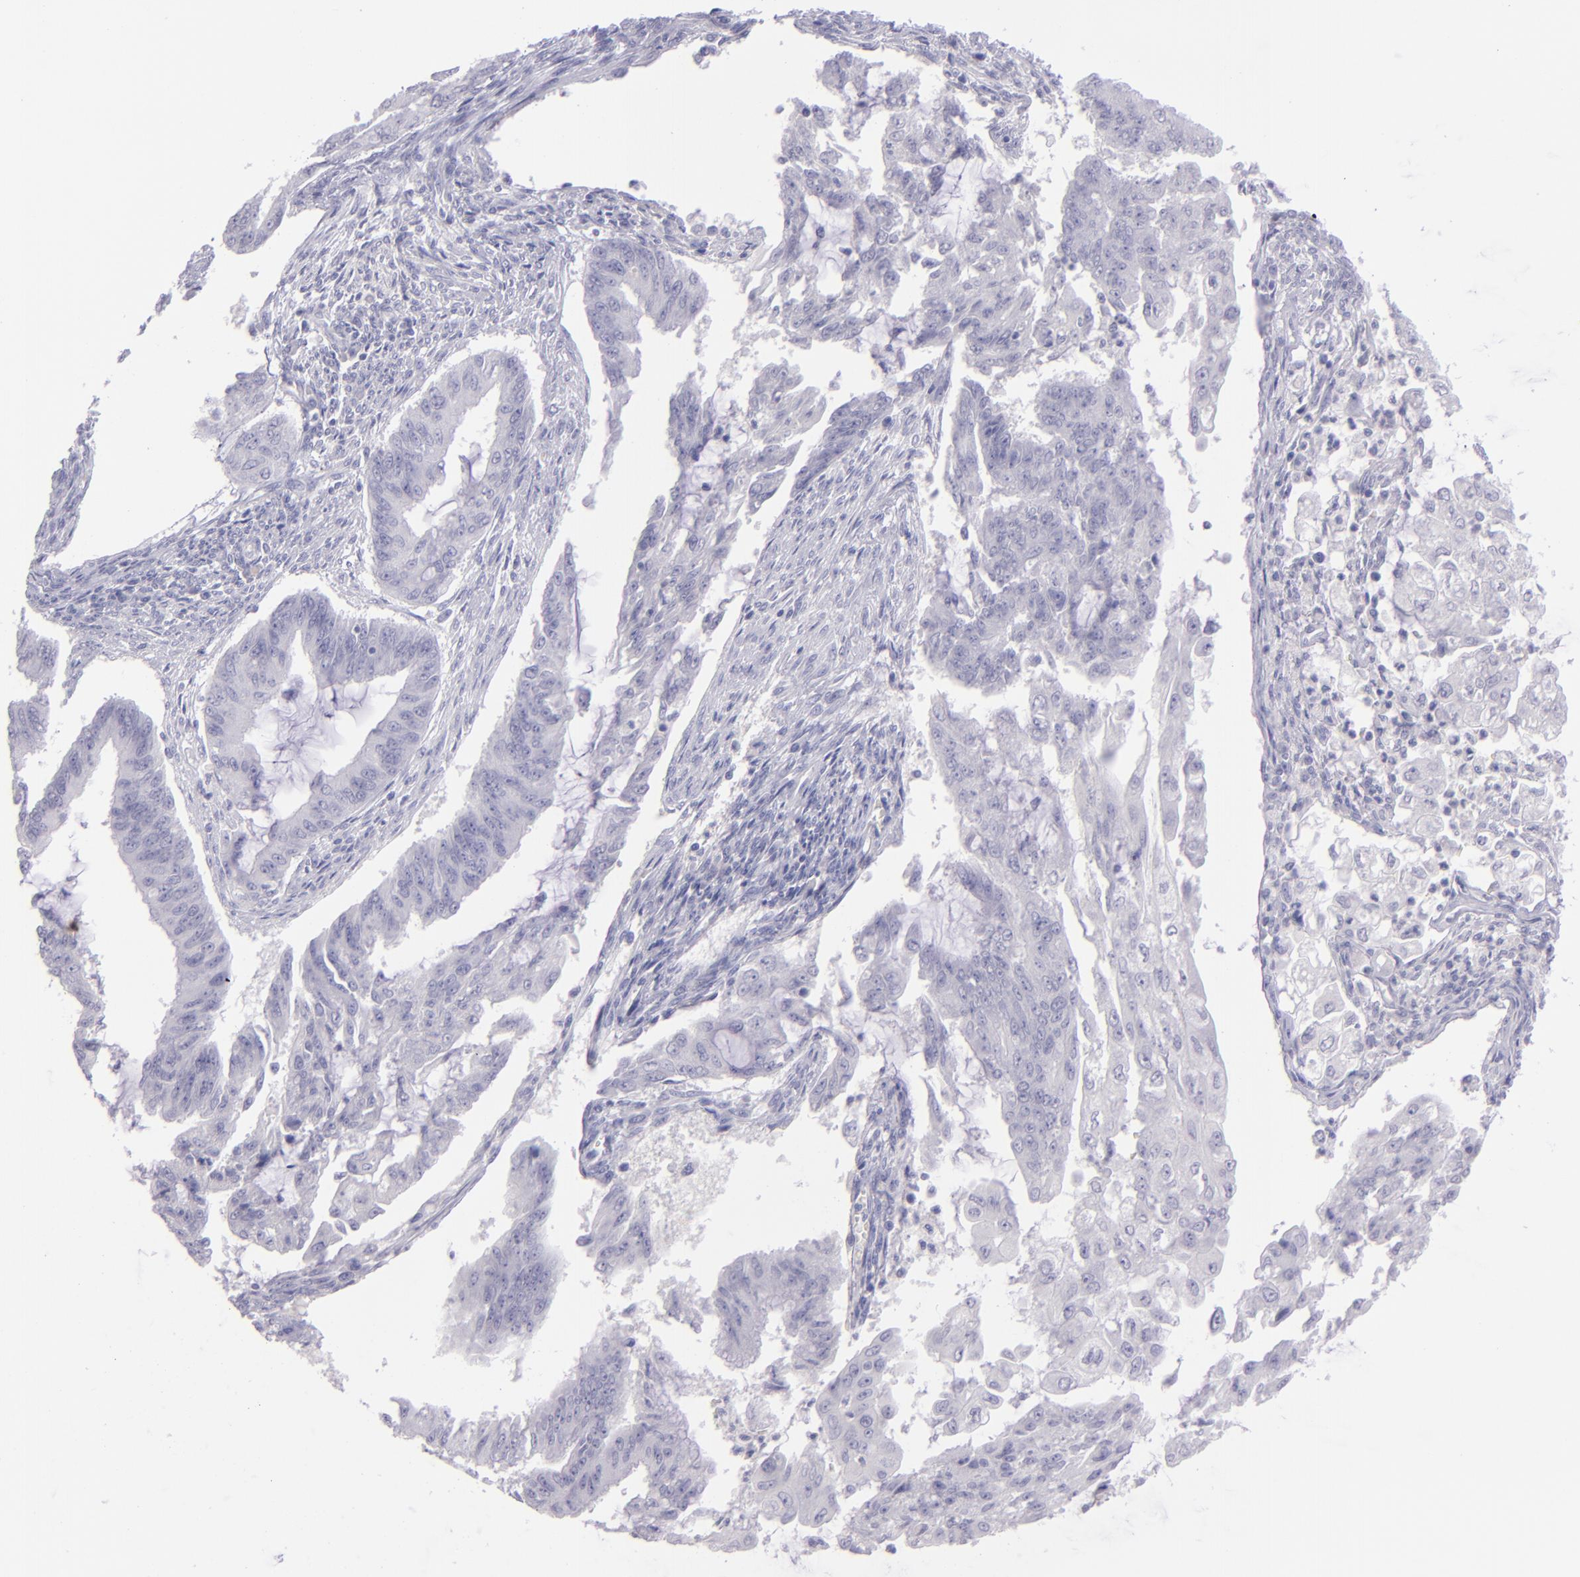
{"staining": {"intensity": "negative", "quantity": "none", "location": "none"}, "tissue": "endometrial cancer", "cell_type": "Tumor cells", "image_type": "cancer", "snomed": [{"axis": "morphology", "description": "Adenocarcinoma, NOS"}, {"axis": "topography", "description": "Endometrium"}], "caption": "An immunohistochemistry micrograph of endometrial cancer (adenocarcinoma) is shown. There is no staining in tumor cells of endometrial cancer (adenocarcinoma).", "gene": "TNNT3", "patient": {"sex": "female", "age": 75}}